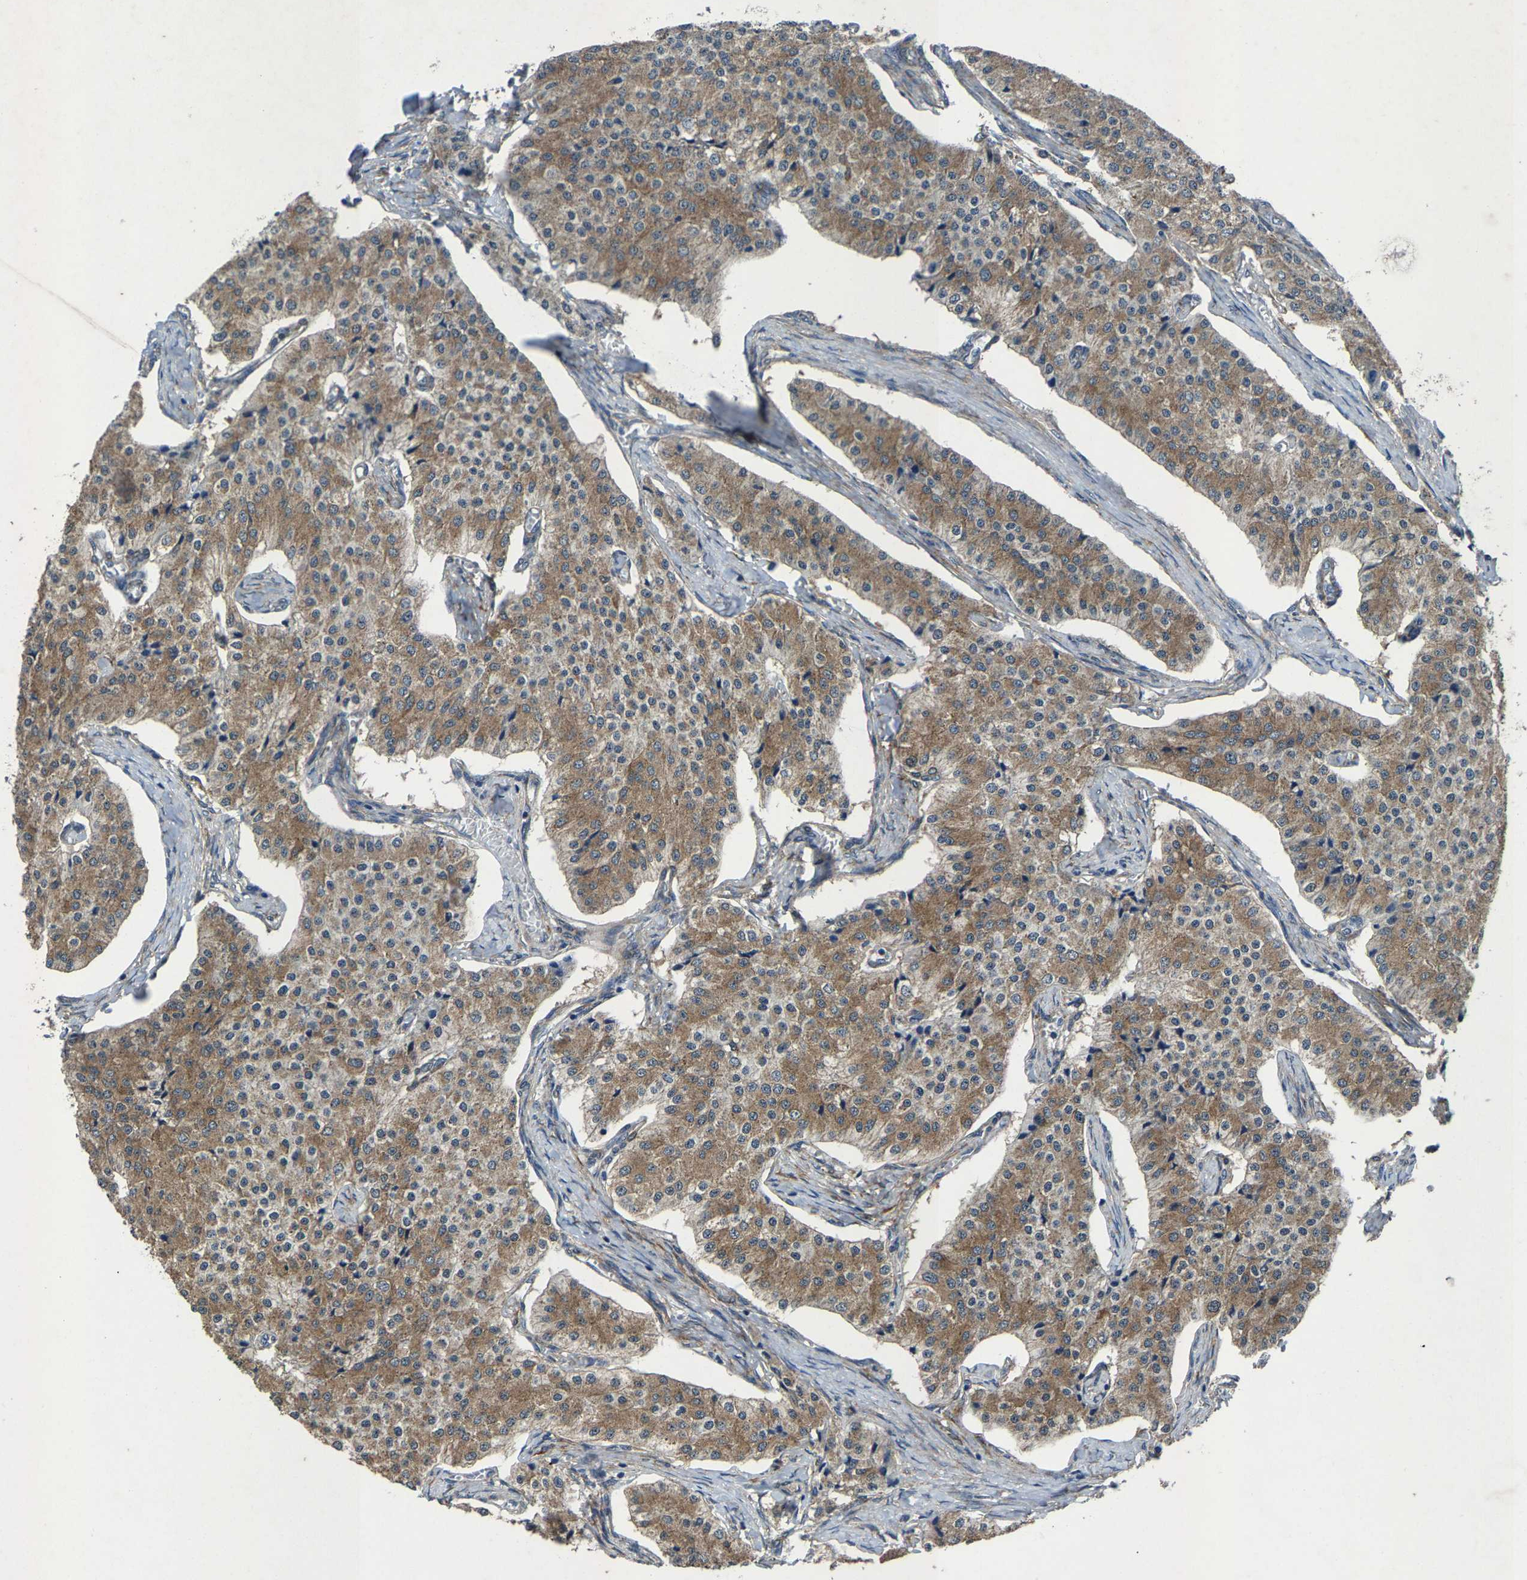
{"staining": {"intensity": "moderate", "quantity": ">75%", "location": "cytoplasmic/membranous"}, "tissue": "carcinoid", "cell_type": "Tumor cells", "image_type": "cancer", "snomed": [{"axis": "morphology", "description": "Carcinoid, malignant, NOS"}, {"axis": "topography", "description": "Colon"}], "caption": "Human carcinoid stained for a protein (brown) reveals moderate cytoplasmic/membranous positive staining in about >75% of tumor cells.", "gene": "PDP1", "patient": {"sex": "female", "age": 52}}